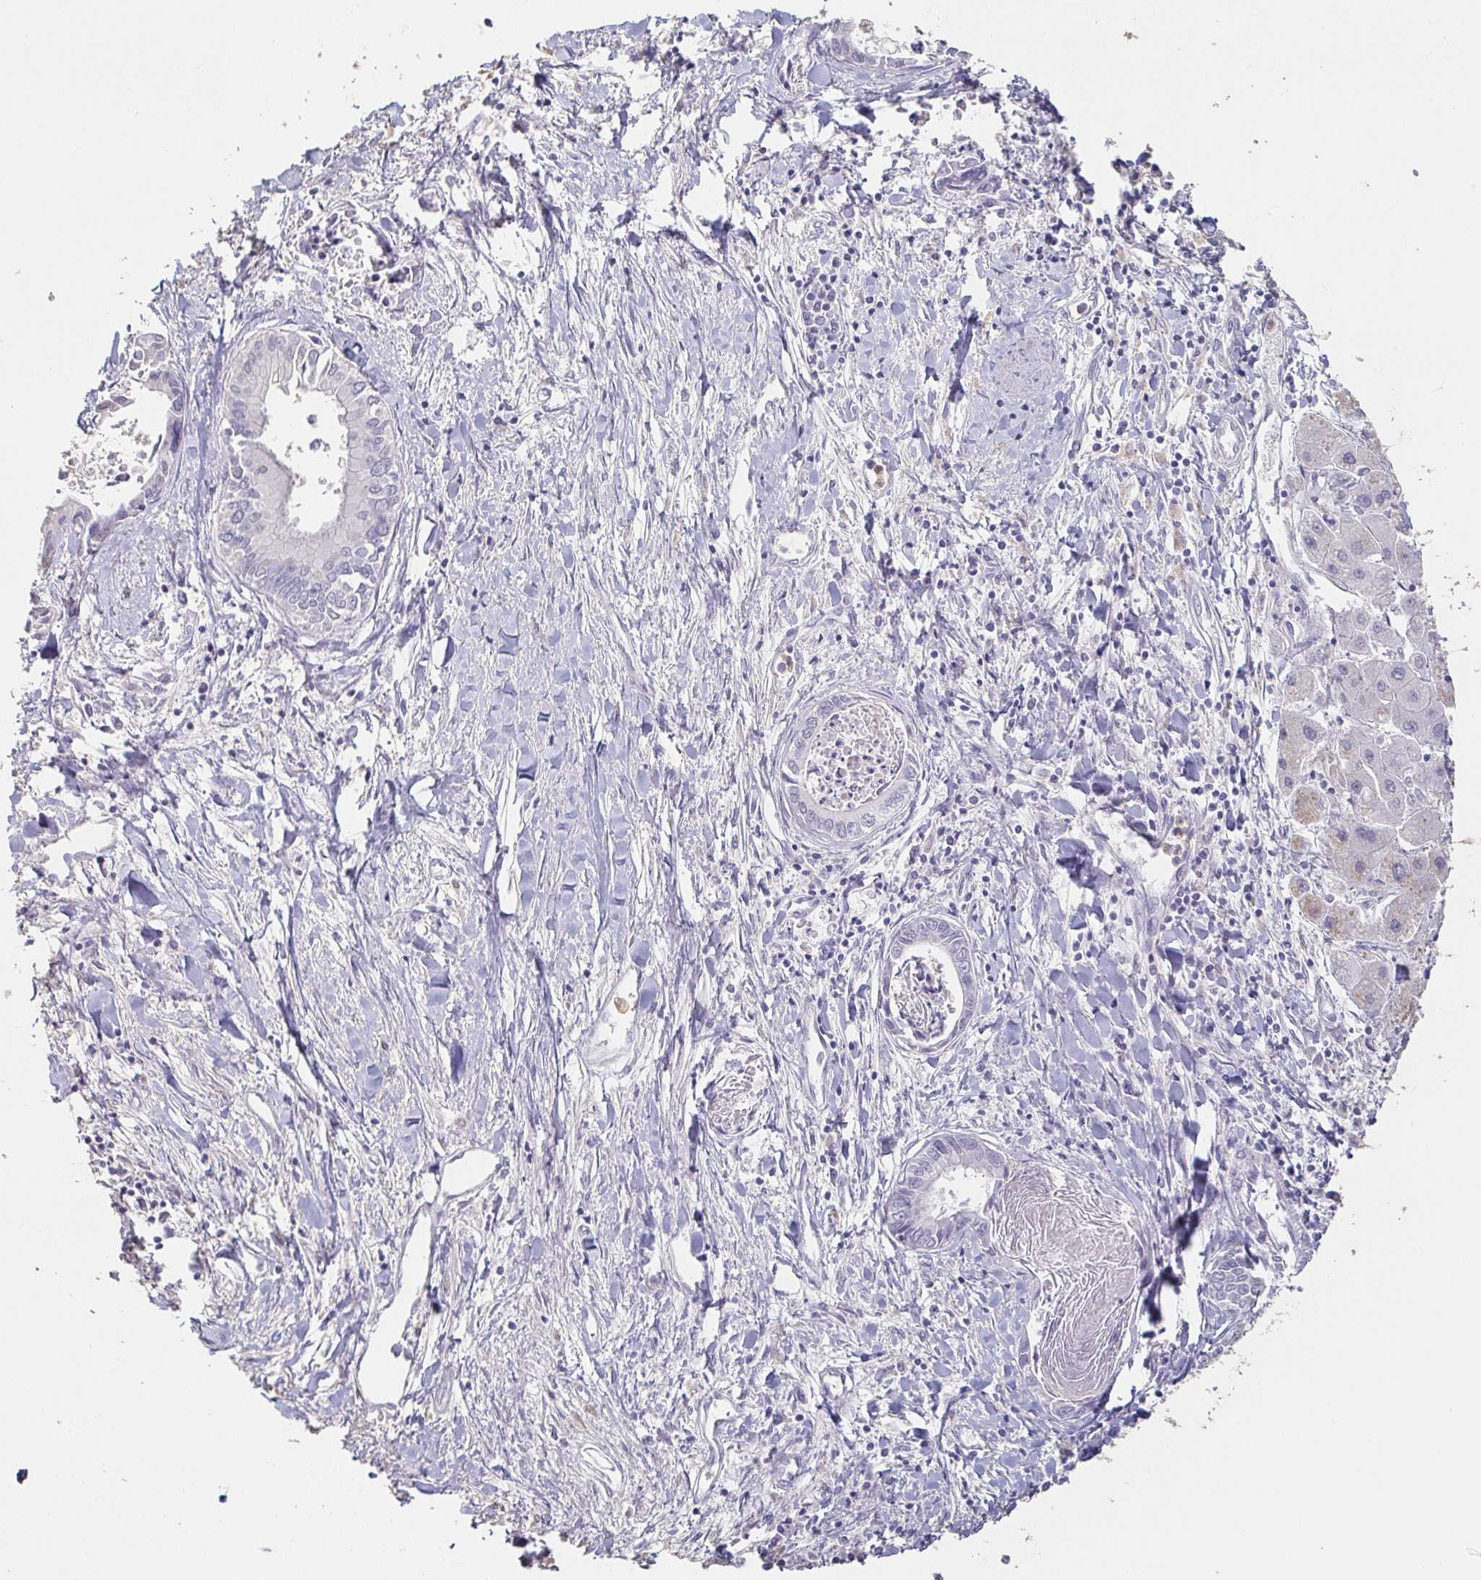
{"staining": {"intensity": "negative", "quantity": "none", "location": "none"}, "tissue": "liver cancer", "cell_type": "Tumor cells", "image_type": "cancer", "snomed": [{"axis": "morphology", "description": "Cholangiocarcinoma"}, {"axis": "topography", "description": "Liver"}], "caption": "Immunohistochemistry image of neoplastic tissue: human liver cancer stained with DAB shows no significant protein positivity in tumor cells.", "gene": "BPIFA2", "patient": {"sex": "male", "age": 66}}